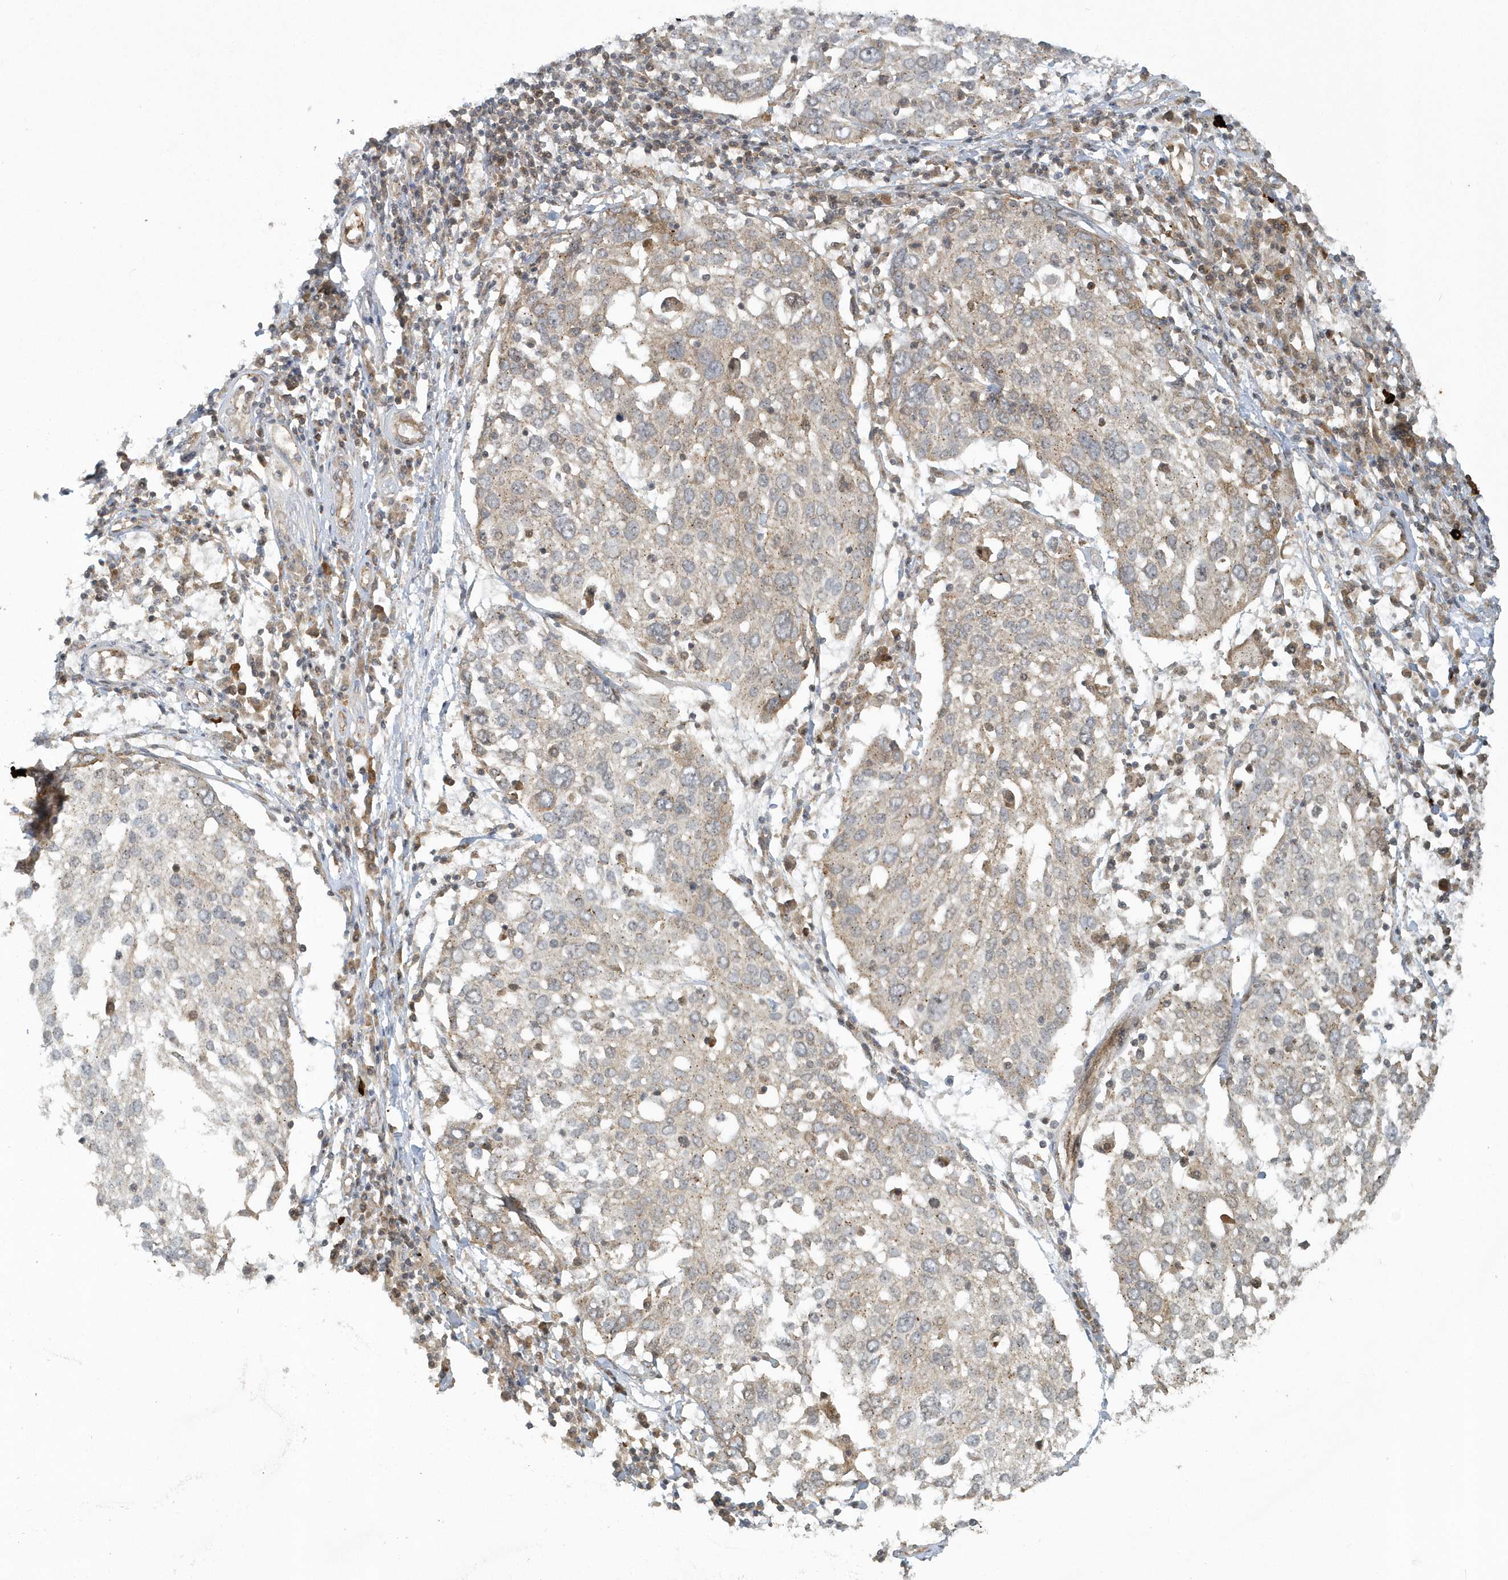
{"staining": {"intensity": "weak", "quantity": "25%-75%", "location": "cytoplasmic/membranous"}, "tissue": "lung cancer", "cell_type": "Tumor cells", "image_type": "cancer", "snomed": [{"axis": "morphology", "description": "Squamous cell carcinoma, NOS"}, {"axis": "topography", "description": "Lung"}], "caption": "Immunohistochemical staining of human squamous cell carcinoma (lung) exhibits low levels of weak cytoplasmic/membranous expression in approximately 25%-75% of tumor cells.", "gene": "STIM2", "patient": {"sex": "male", "age": 65}}